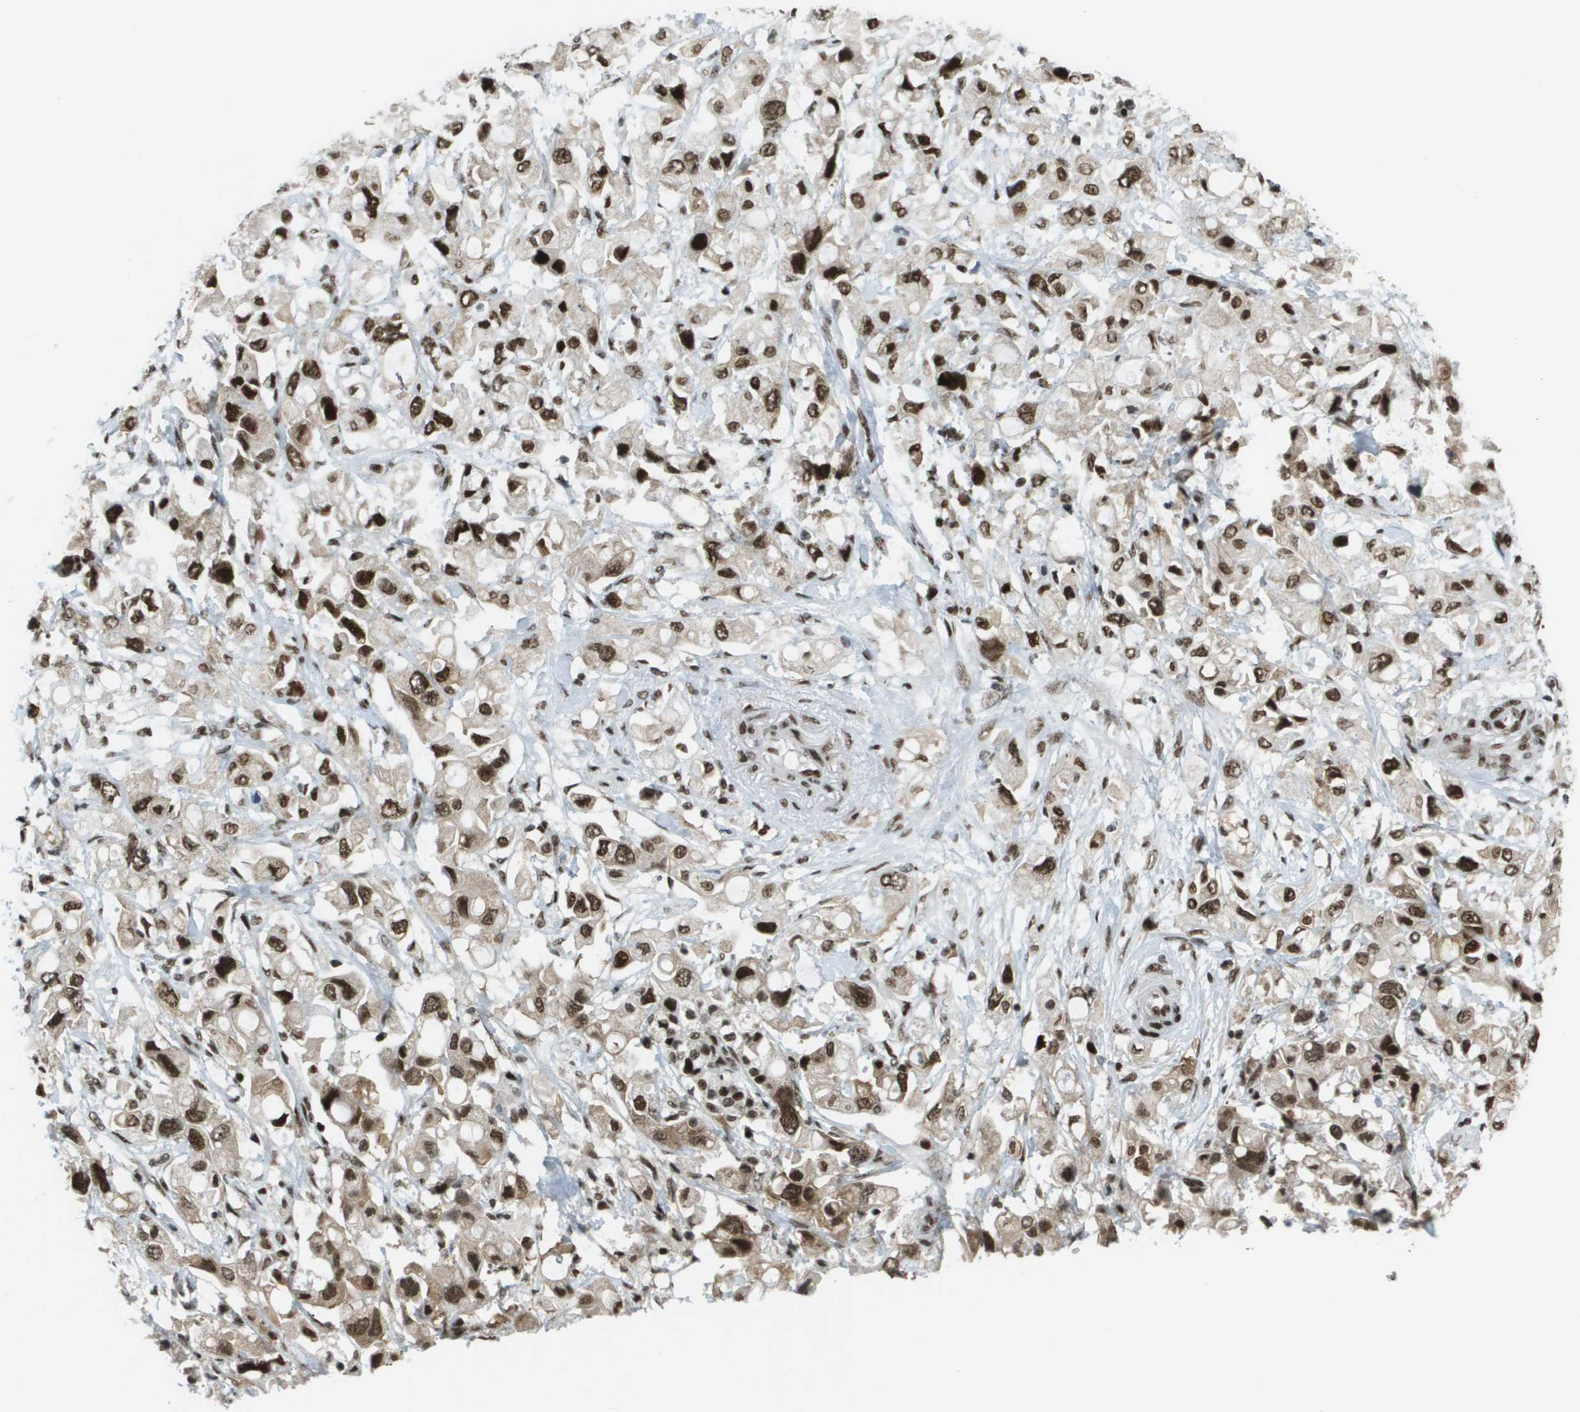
{"staining": {"intensity": "strong", "quantity": ">75%", "location": "nuclear"}, "tissue": "pancreatic cancer", "cell_type": "Tumor cells", "image_type": "cancer", "snomed": [{"axis": "morphology", "description": "Adenocarcinoma, NOS"}, {"axis": "topography", "description": "Pancreas"}], "caption": "Pancreatic cancer stained for a protein shows strong nuclear positivity in tumor cells. (Stains: DAB (3,3'-diaminobenzidine) in brown, nuclei in blue, Microscopy: brightfield microscopy at high magnification).", "gene": "IRF7", "patient": {"sex": "female", "age": 56}}